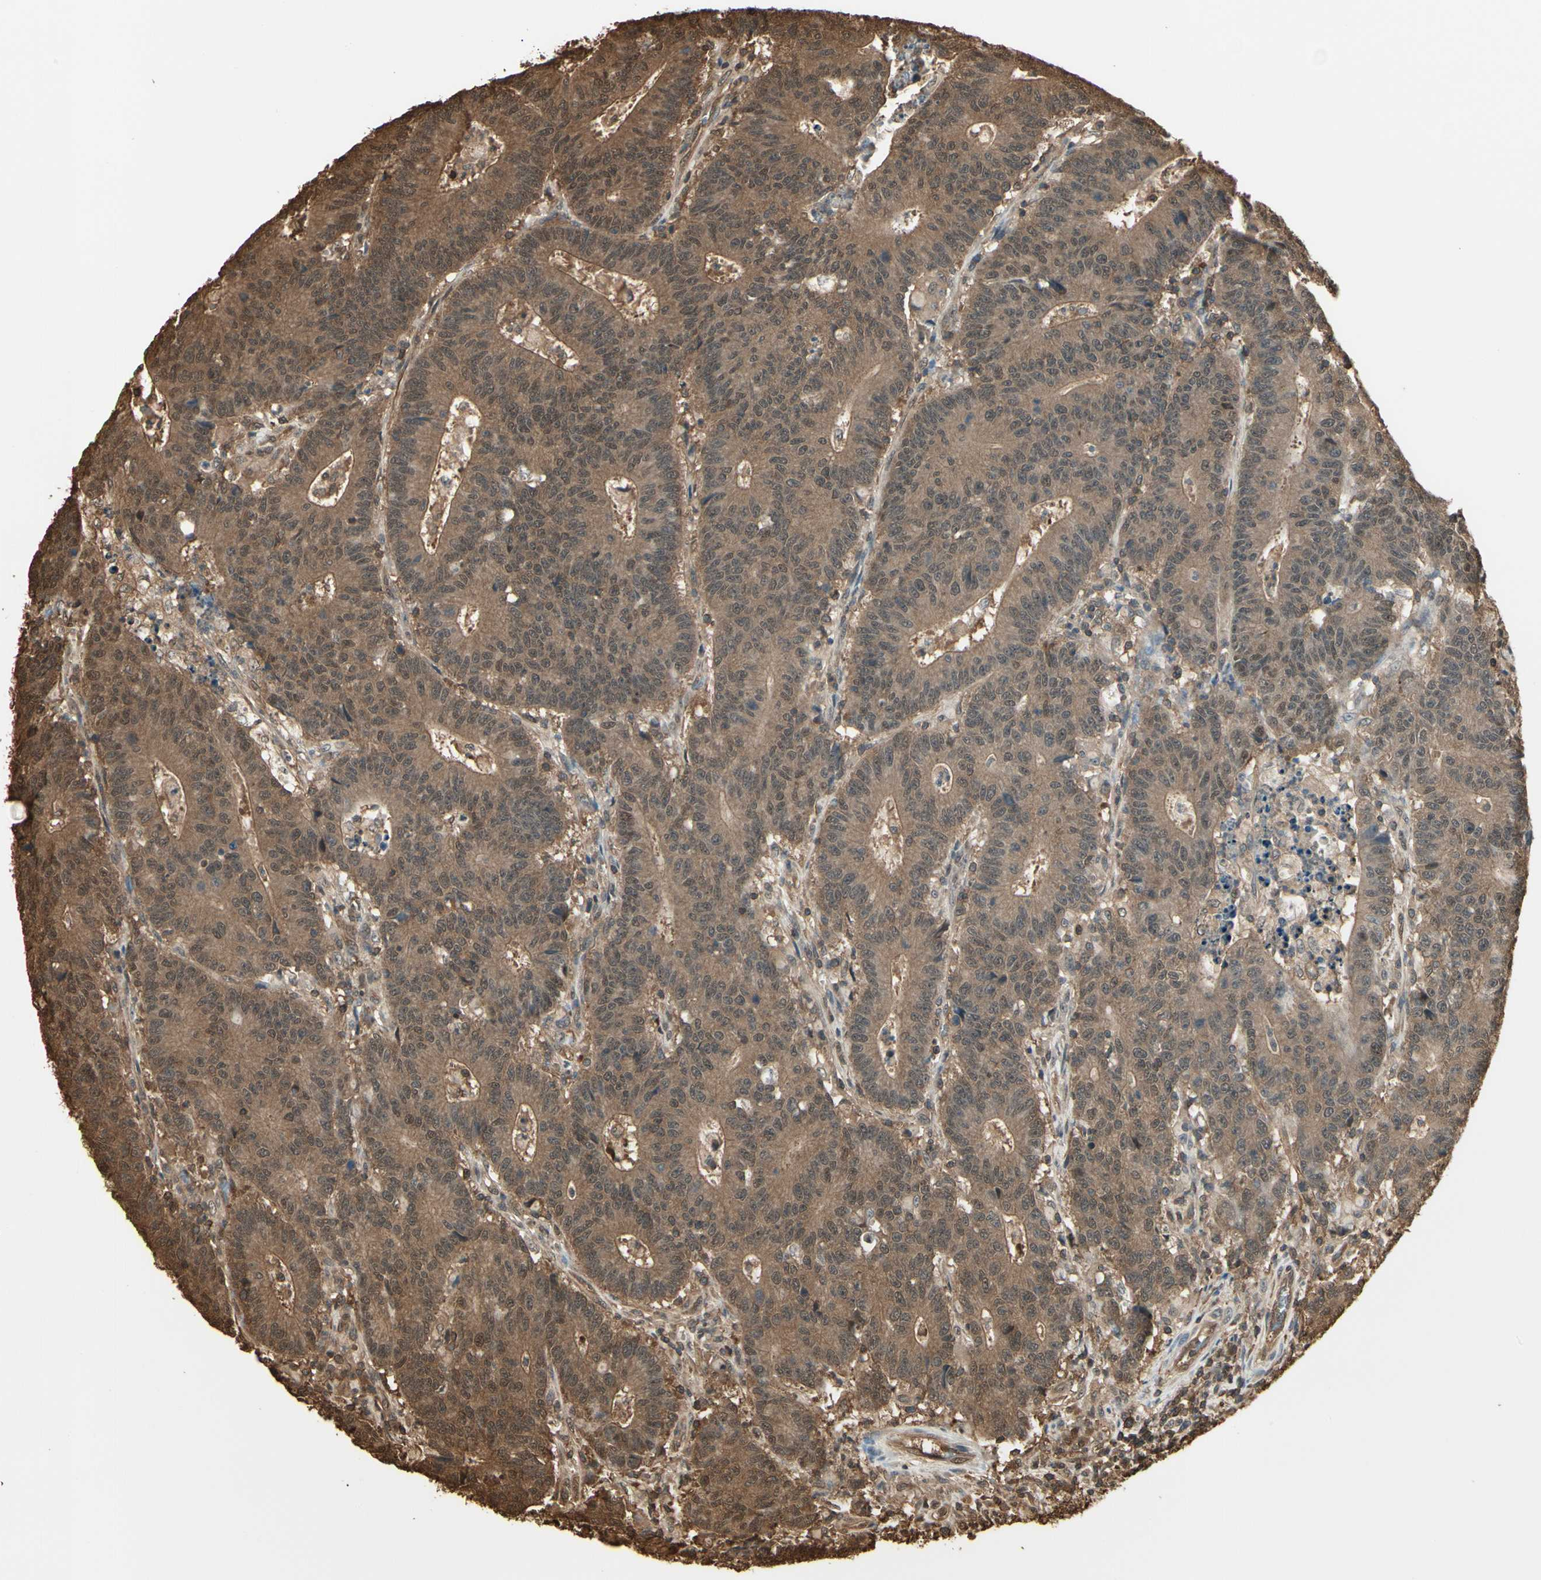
{"staining": {"intensity": "moderate", "quantity": ">75%", "location": "cytoplasmic/membranous,nuclear"}, "tissue": "colorectal cancer", "cell_type": "Tumor cells", "image_type": "cancer", "snomed": [{"axis": "morphology", "description": "Normal tissue, NOS"}, {"axis": "morphology", "description": "Adenocarcinoma, NOS"}, {"axis": "topography", "description": "Colon"}], "caption": "Protein expression analysis of human colorectal cancer (adenocarcinoma) reveals moderate cytoplasmic/membranous and nuclear positivity in about >75% of tumor cells.", "gene": "YWHAE", "patient": {"sex": "female", "age": 75}}